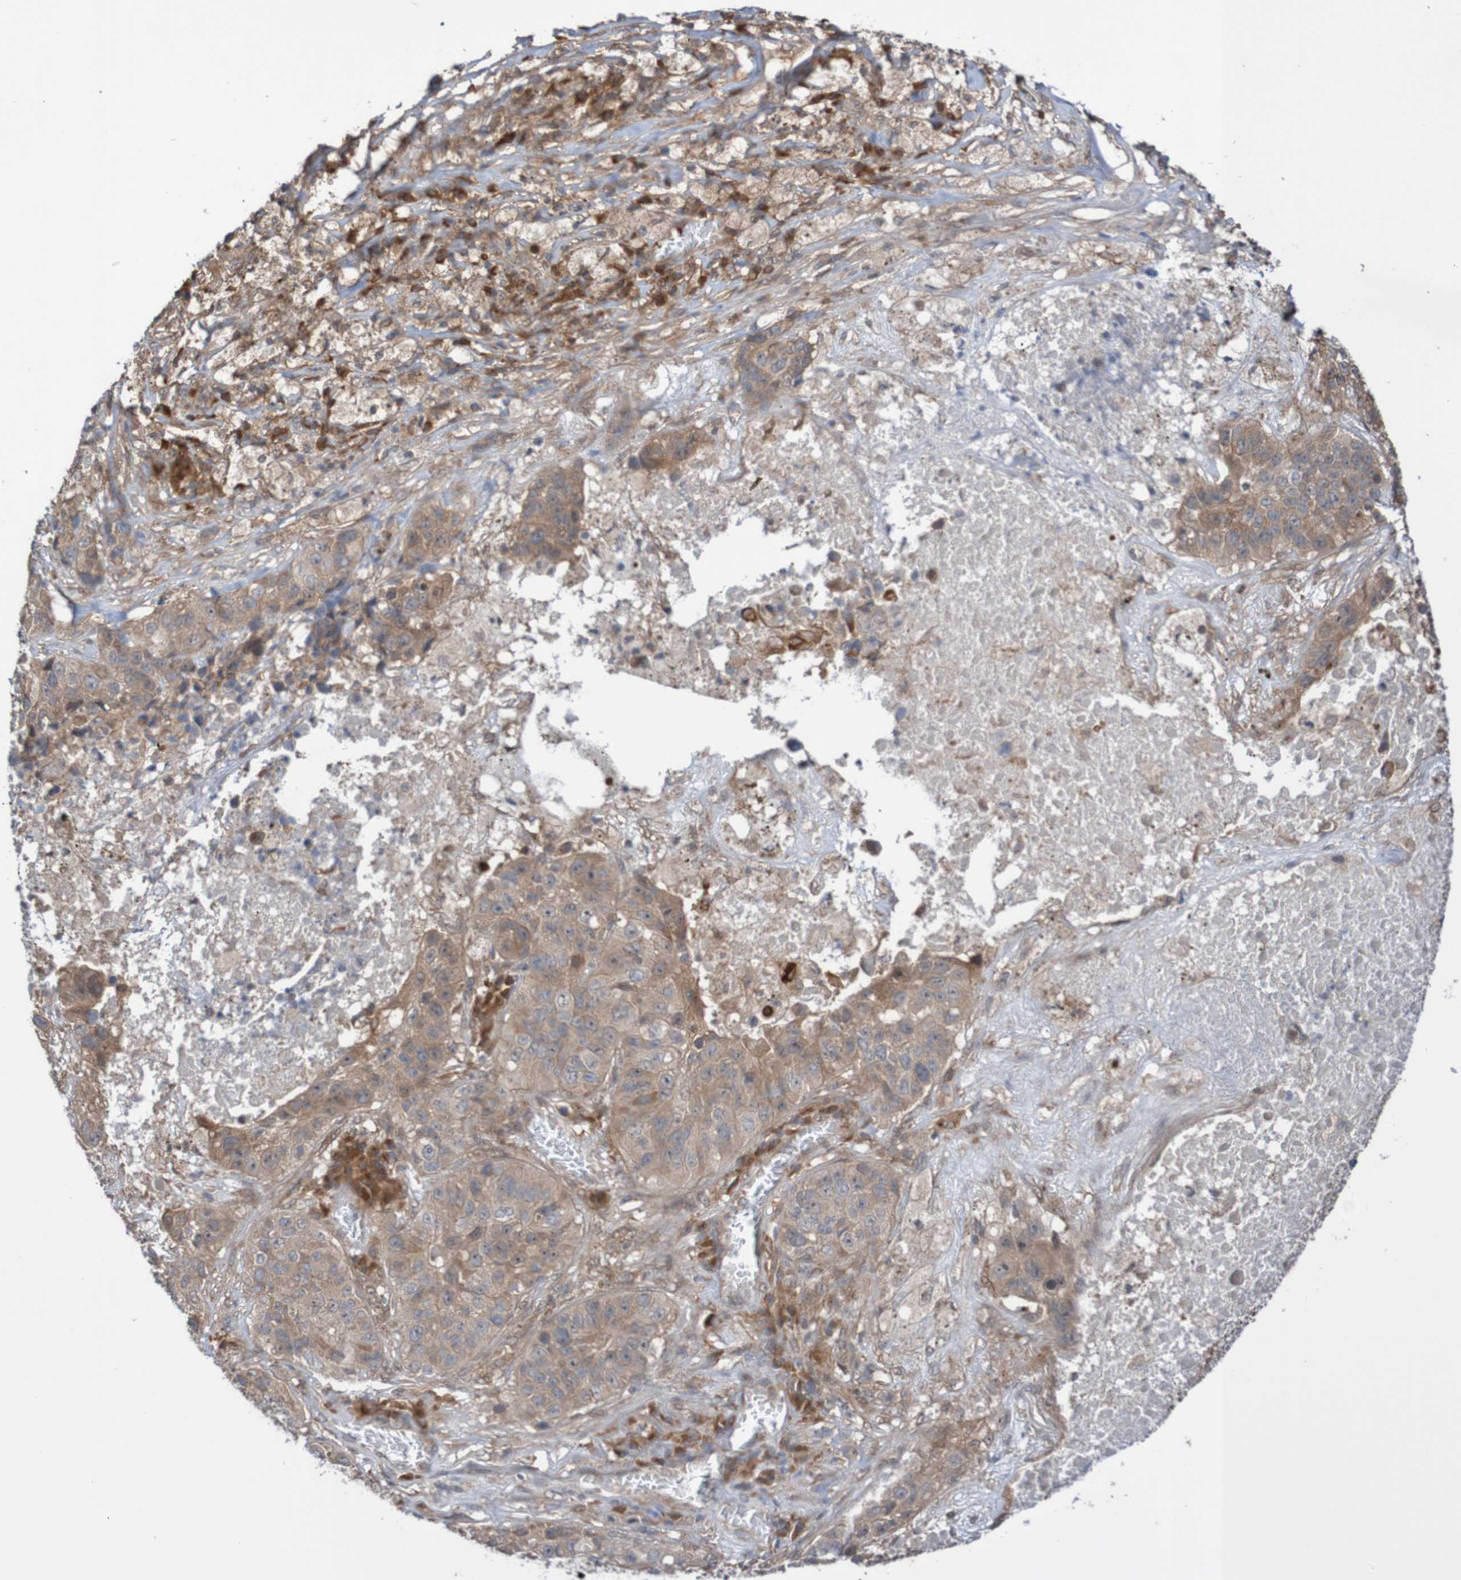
{"staining": {"intensity": "moderate", "quantity": ">75%", "location": "cytoplasmic/membranous"}, "tissue": "lung cancer", "cell_type": "Tumor cells", "image_type": "cancer", "snomed": [{"axis": "morphology", "description": "Squamous cell carcinoma, NOS"}, {"axis": "topography", "description": "Lung"}], "caption": "Tumor cells reveal medium levels of moderate cytoplasmic/membranous positivity in about >75% of cells in human lung cancer.", "gene": "PHPT1", "patient": {"sex": "male", "age": 57}}